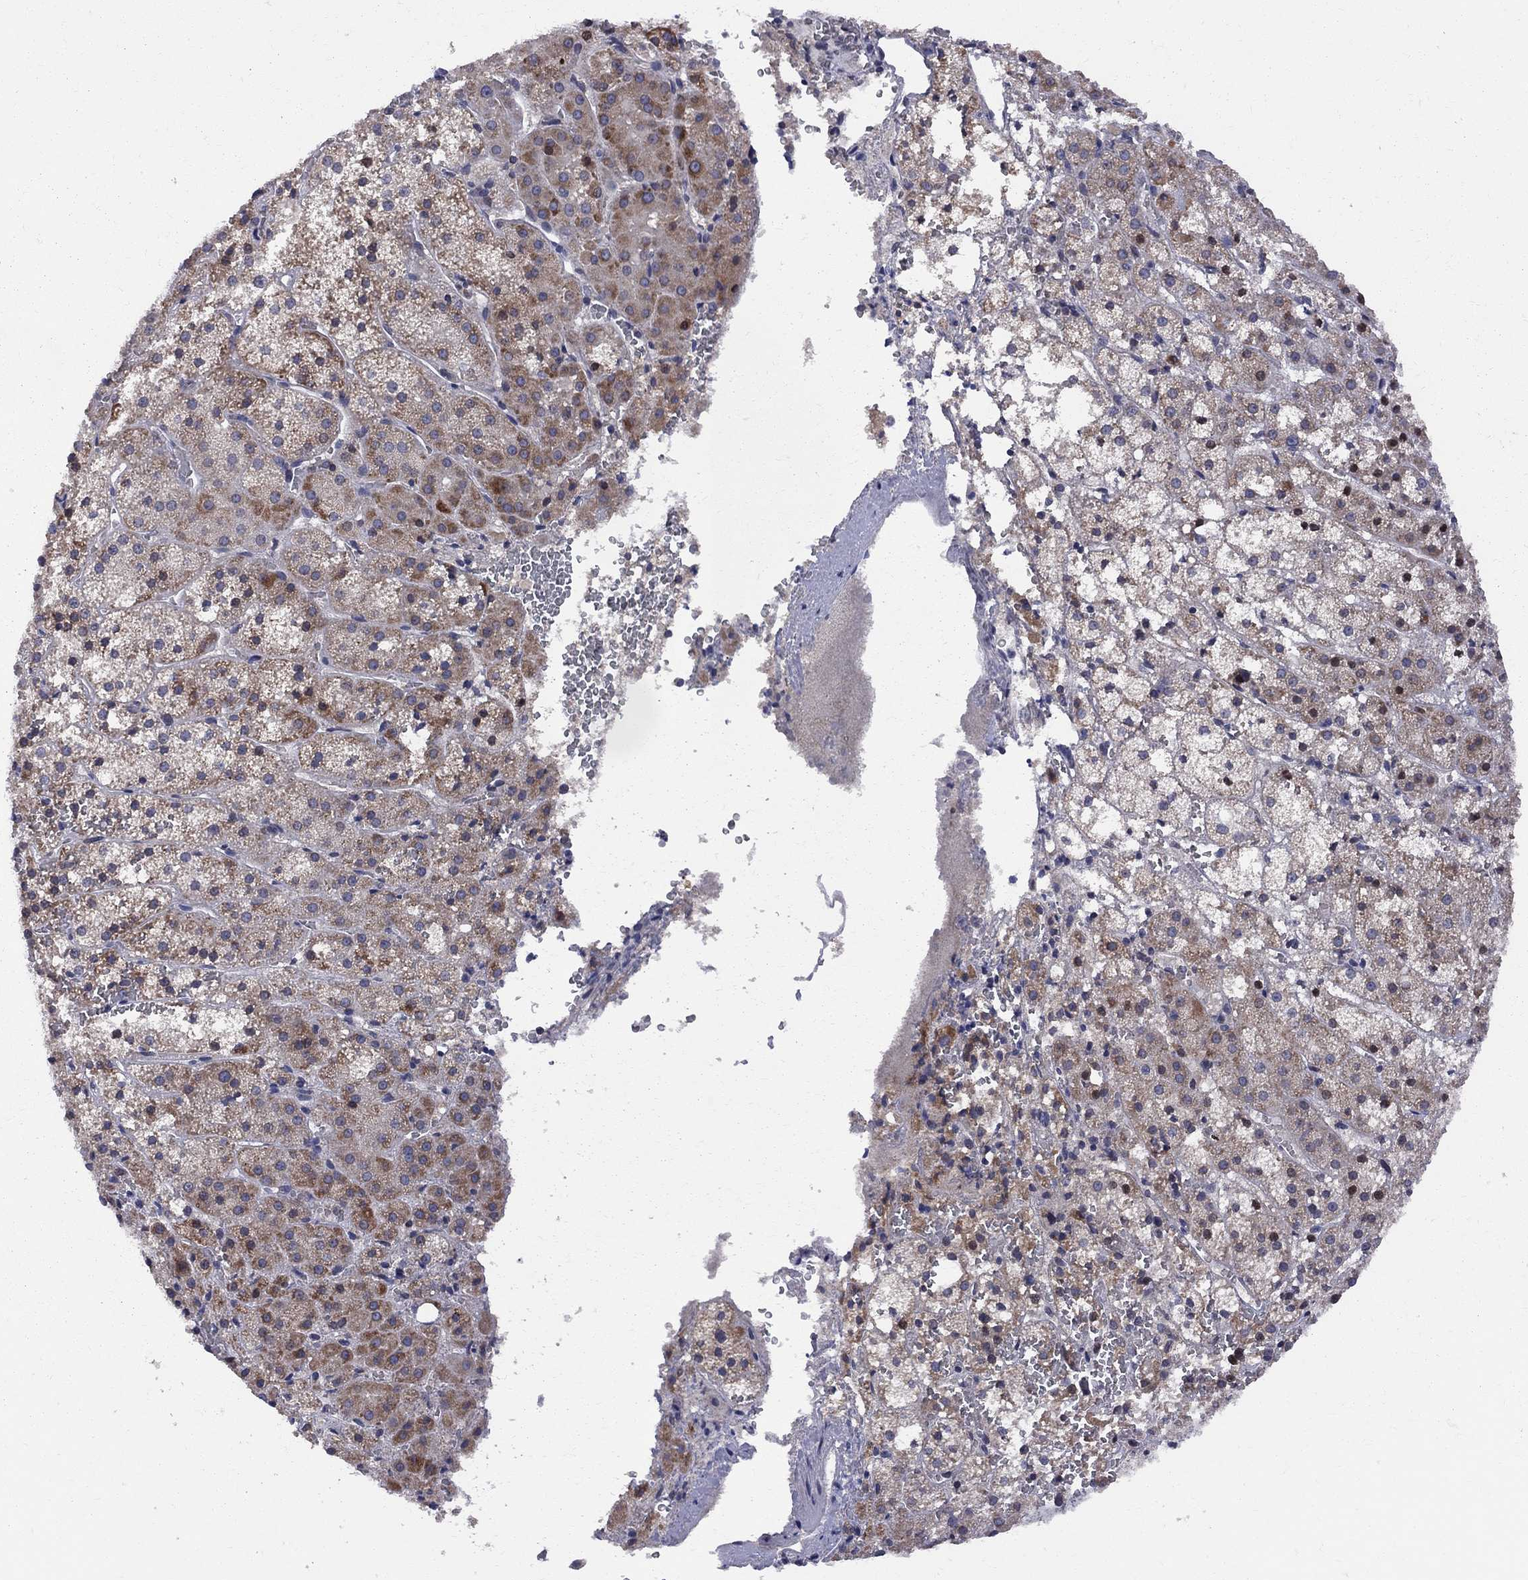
{"staining": {"intensity": "moderate", "quantity": "<25%", "location": "cytoplasmic/membranous"}, "tissue": "adrenal gland", "cell_type": "Glandular cells", "image_type": "normal", "snomed": [{"axis": "morphology", "description": "Normal tissue, NOS"}, {"axis": "topography", "description": "Adrenal gland"}], "caption": "Normal adrenal gland was stained to show a protein in brown. There is low levels of moderate cytoplasmic/membranous positivity in about <25% of glandular cells. (Stains: DAB (3,3'-diaminobenzidine) in brown, nuclei in blue, Microscopy: brightfield microscopy at high magnification).", "gene": "CNOT11", "patient": {"sex": "male", "age": 53}}